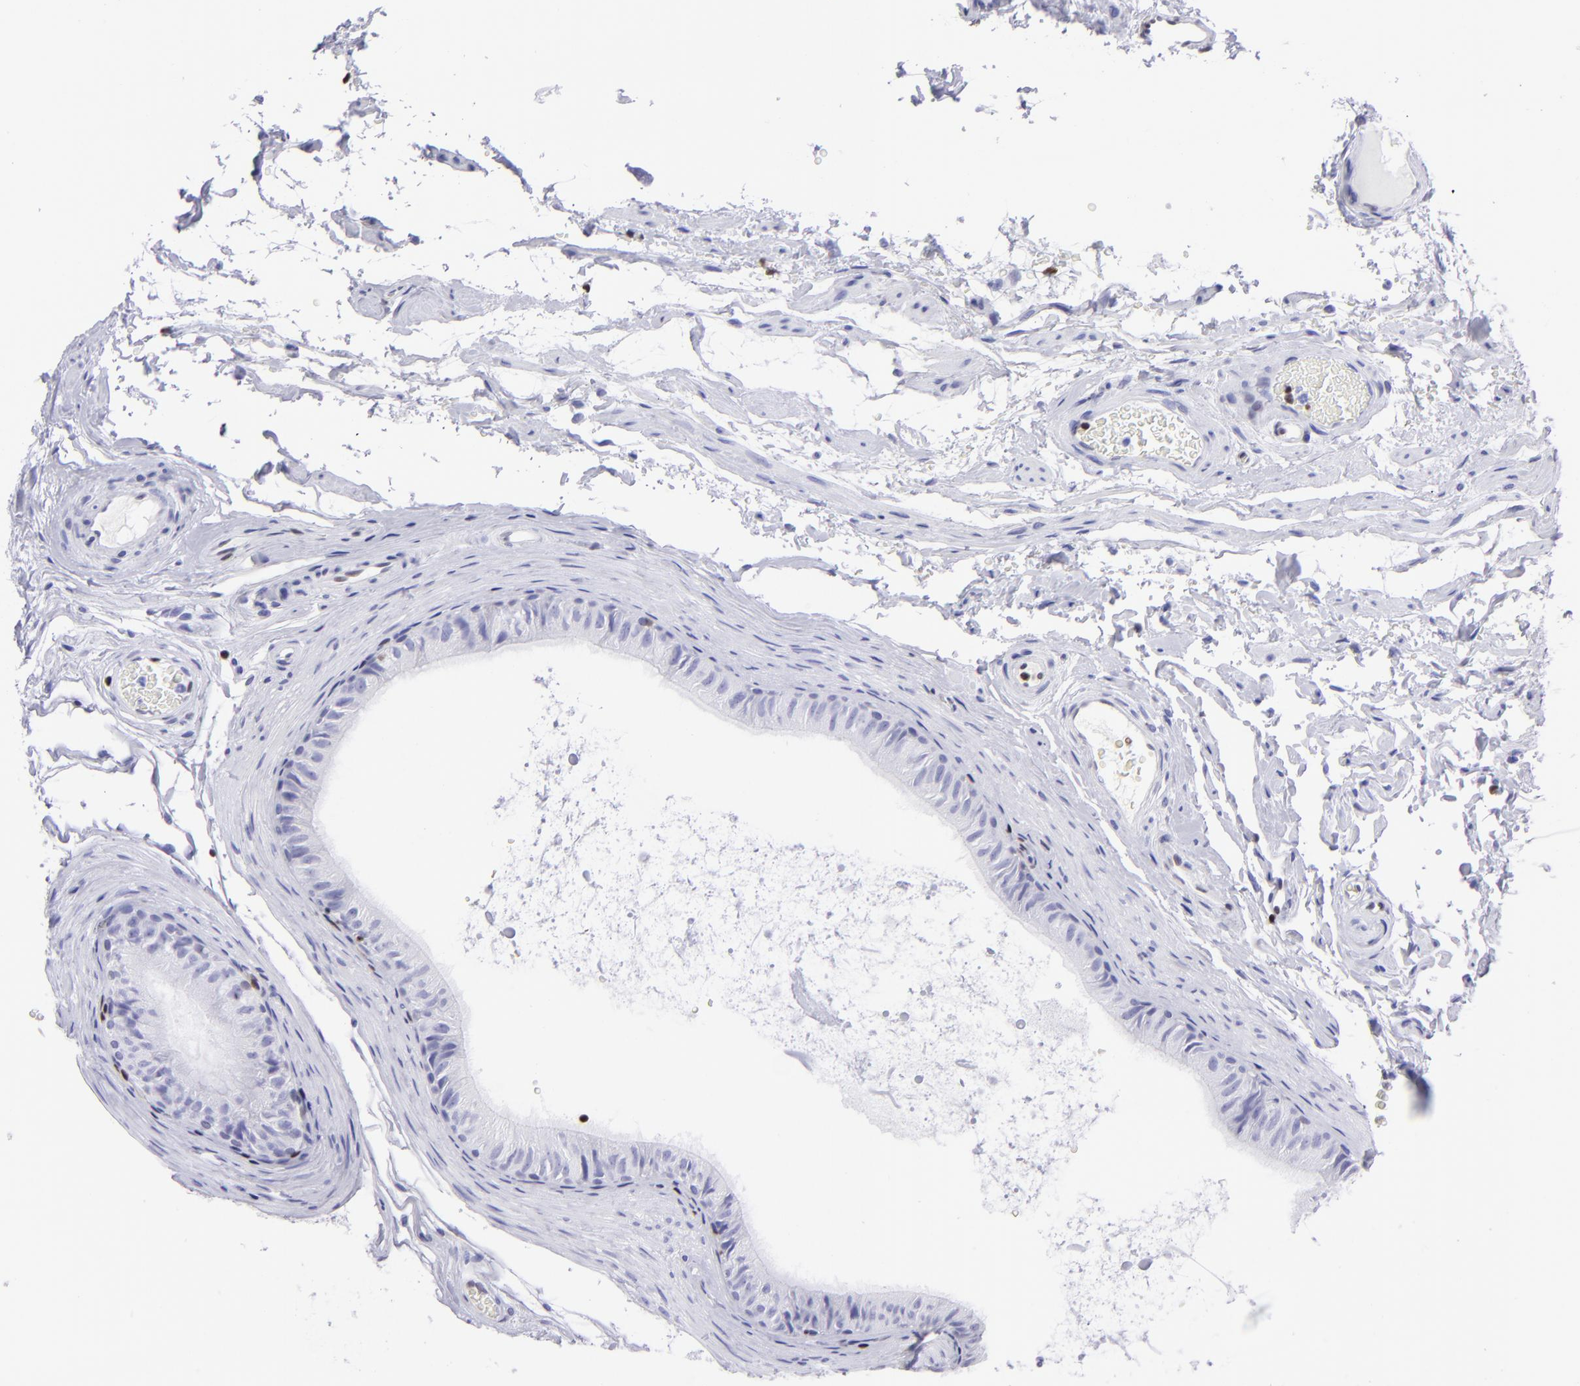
{"staining": {"intensity": "negative", "quantity": "none", "location": "none"}, "tissue": "epididymis", "cell_type": "Glandular cells", "image_type": "normal", "snomed": [{"axis": "morphology", "description": "Normal tissue, NOS"}, {"axis": "topography", "description": "Testis"}, {"axis": "topography", "description": "Epididymis"}], "caption": "Image shows no protein expression in glandular cells of benign epididymis.", "gene": "ETS1", "patient": {"sex": "male", "age": 36}}